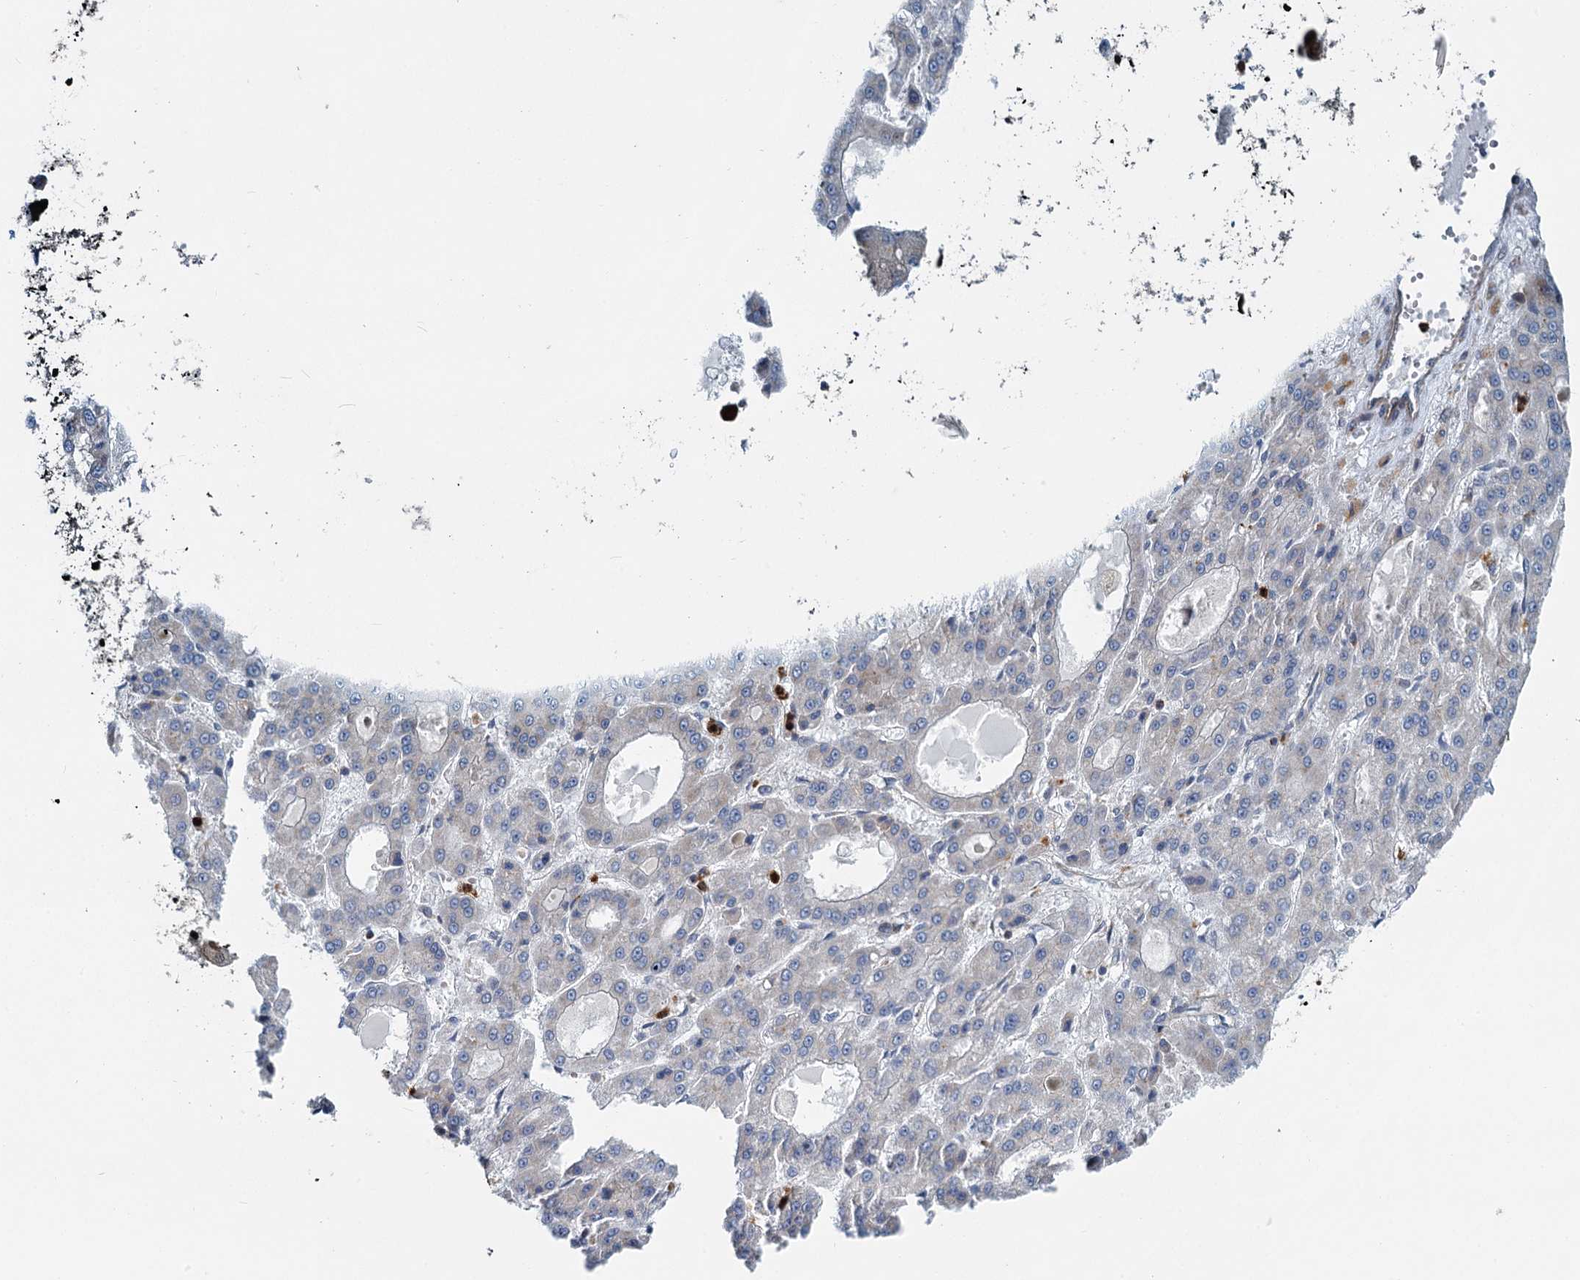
{"staining": {"intensity": "negative", "quantity": "none", "location": "none"}, "tissue": "liver cancer", "cell_type": "Tumor cells", "image_type": "cancer", "snomed": [{"axis": "morphology", "description": "Carcinoma, Hepatocellular, NOS"}, {"axis": "topography", "description": "Liver"}], "caption": "The IHC photomicrograph has no significant staining in tumor cells of hepatocellular carcinoma (liver) tissue. (DAB immunohistochemistry visualized using brightfield microscopy, high magnification).", "gene": "ADCY2", "patient": {"sex": "male", "age": 70}}